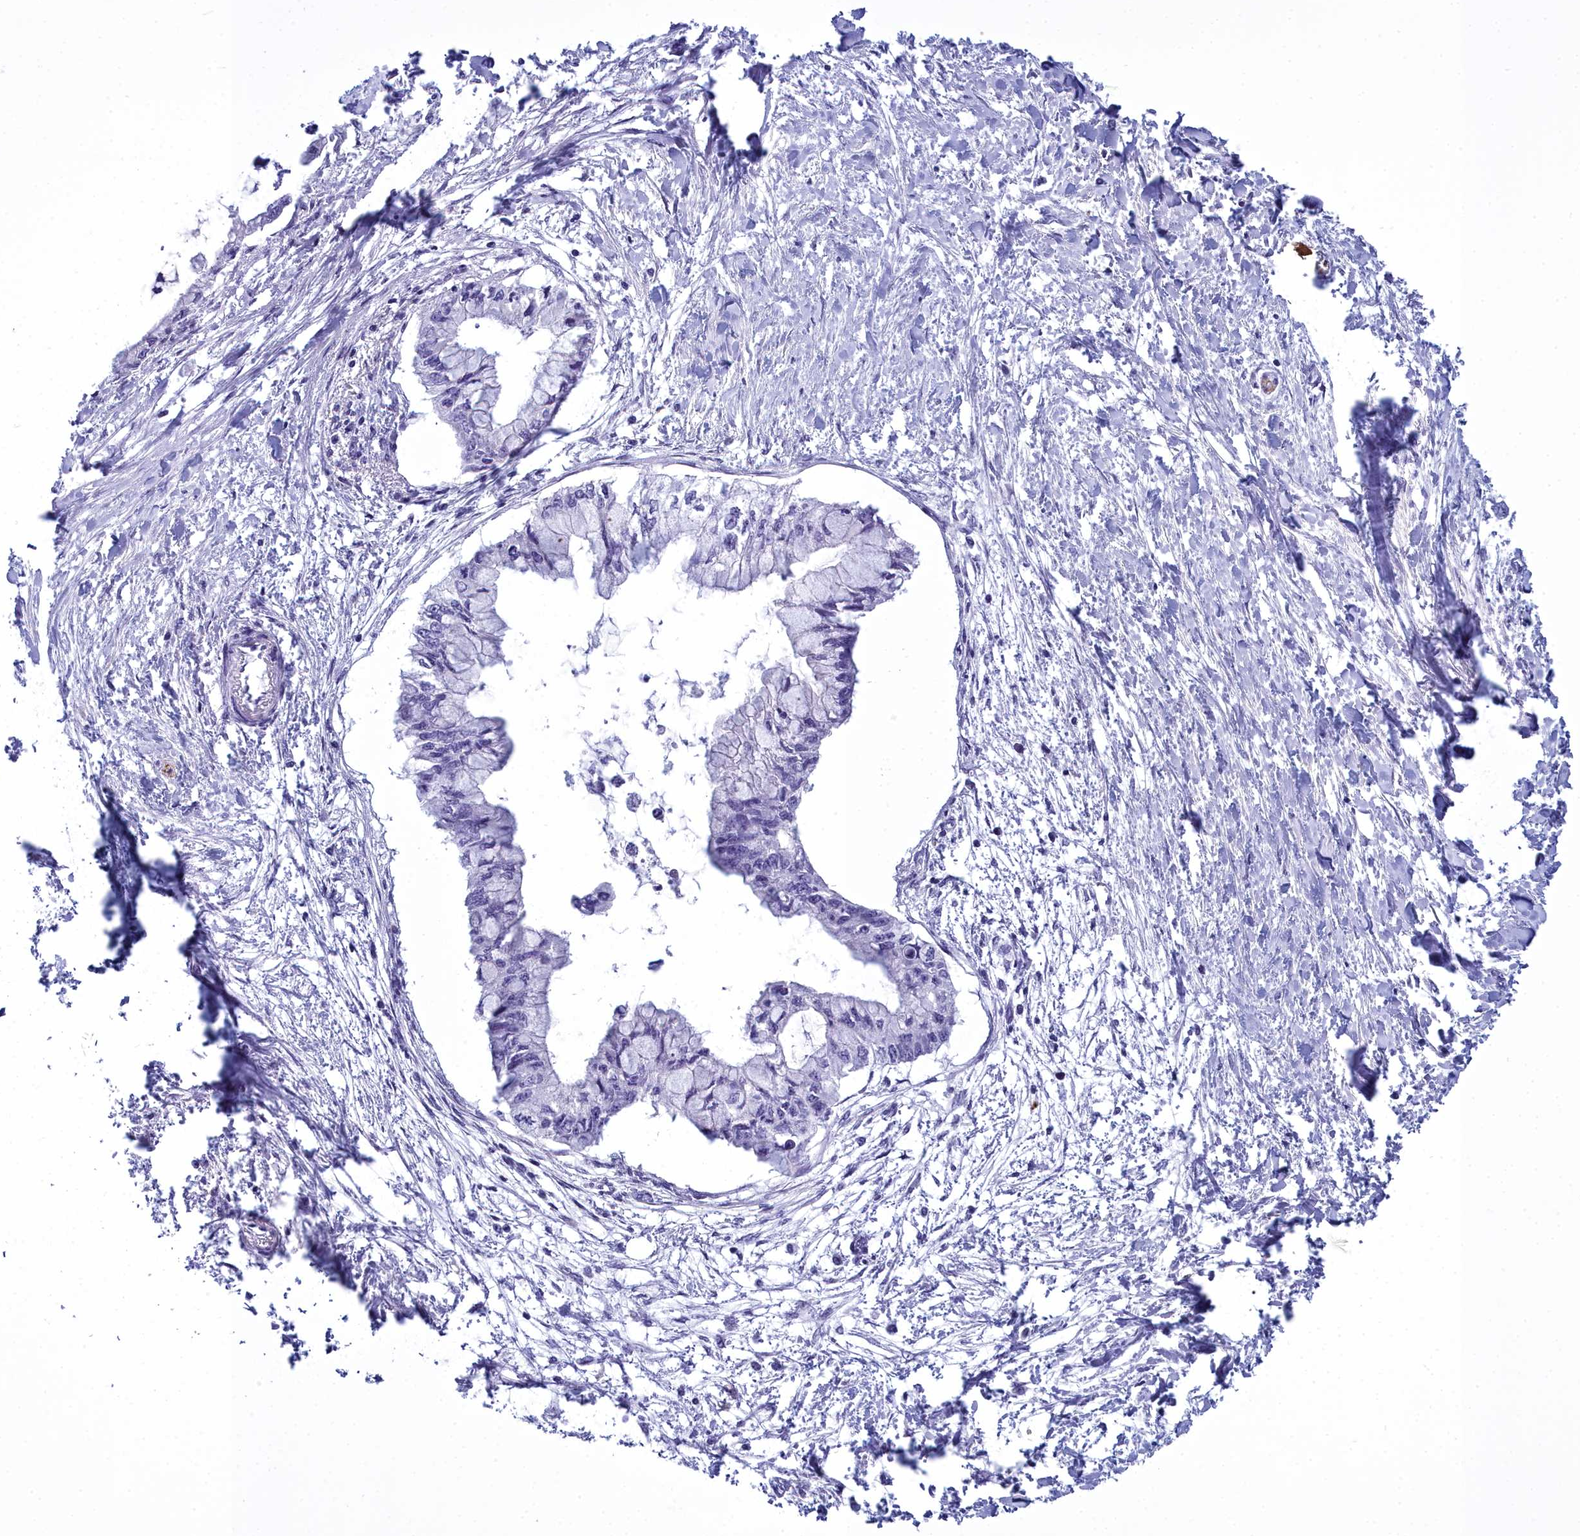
{"staining": {"intensity": "negative", "quantity": "none", "location": "none"}, "tissue": "pancreatic cancer", "cell_type": "Tumor cells", "image_type": "cancer", "snomed": [{"axis": "morphology", "description": "Adenocarcinoma, NOS"}, {"axis": "topography", "description": "Pancreas"}], "caption": "Immunohistochemical staining of adenocarcinoma (pancreatic) reveals no significant expression in tumor cells. (Immunohistochemistry (ihc), brightfield microscopy, high magnification).", "gene": "MAP6", "patient": {"sex": "male", "age": 48}}